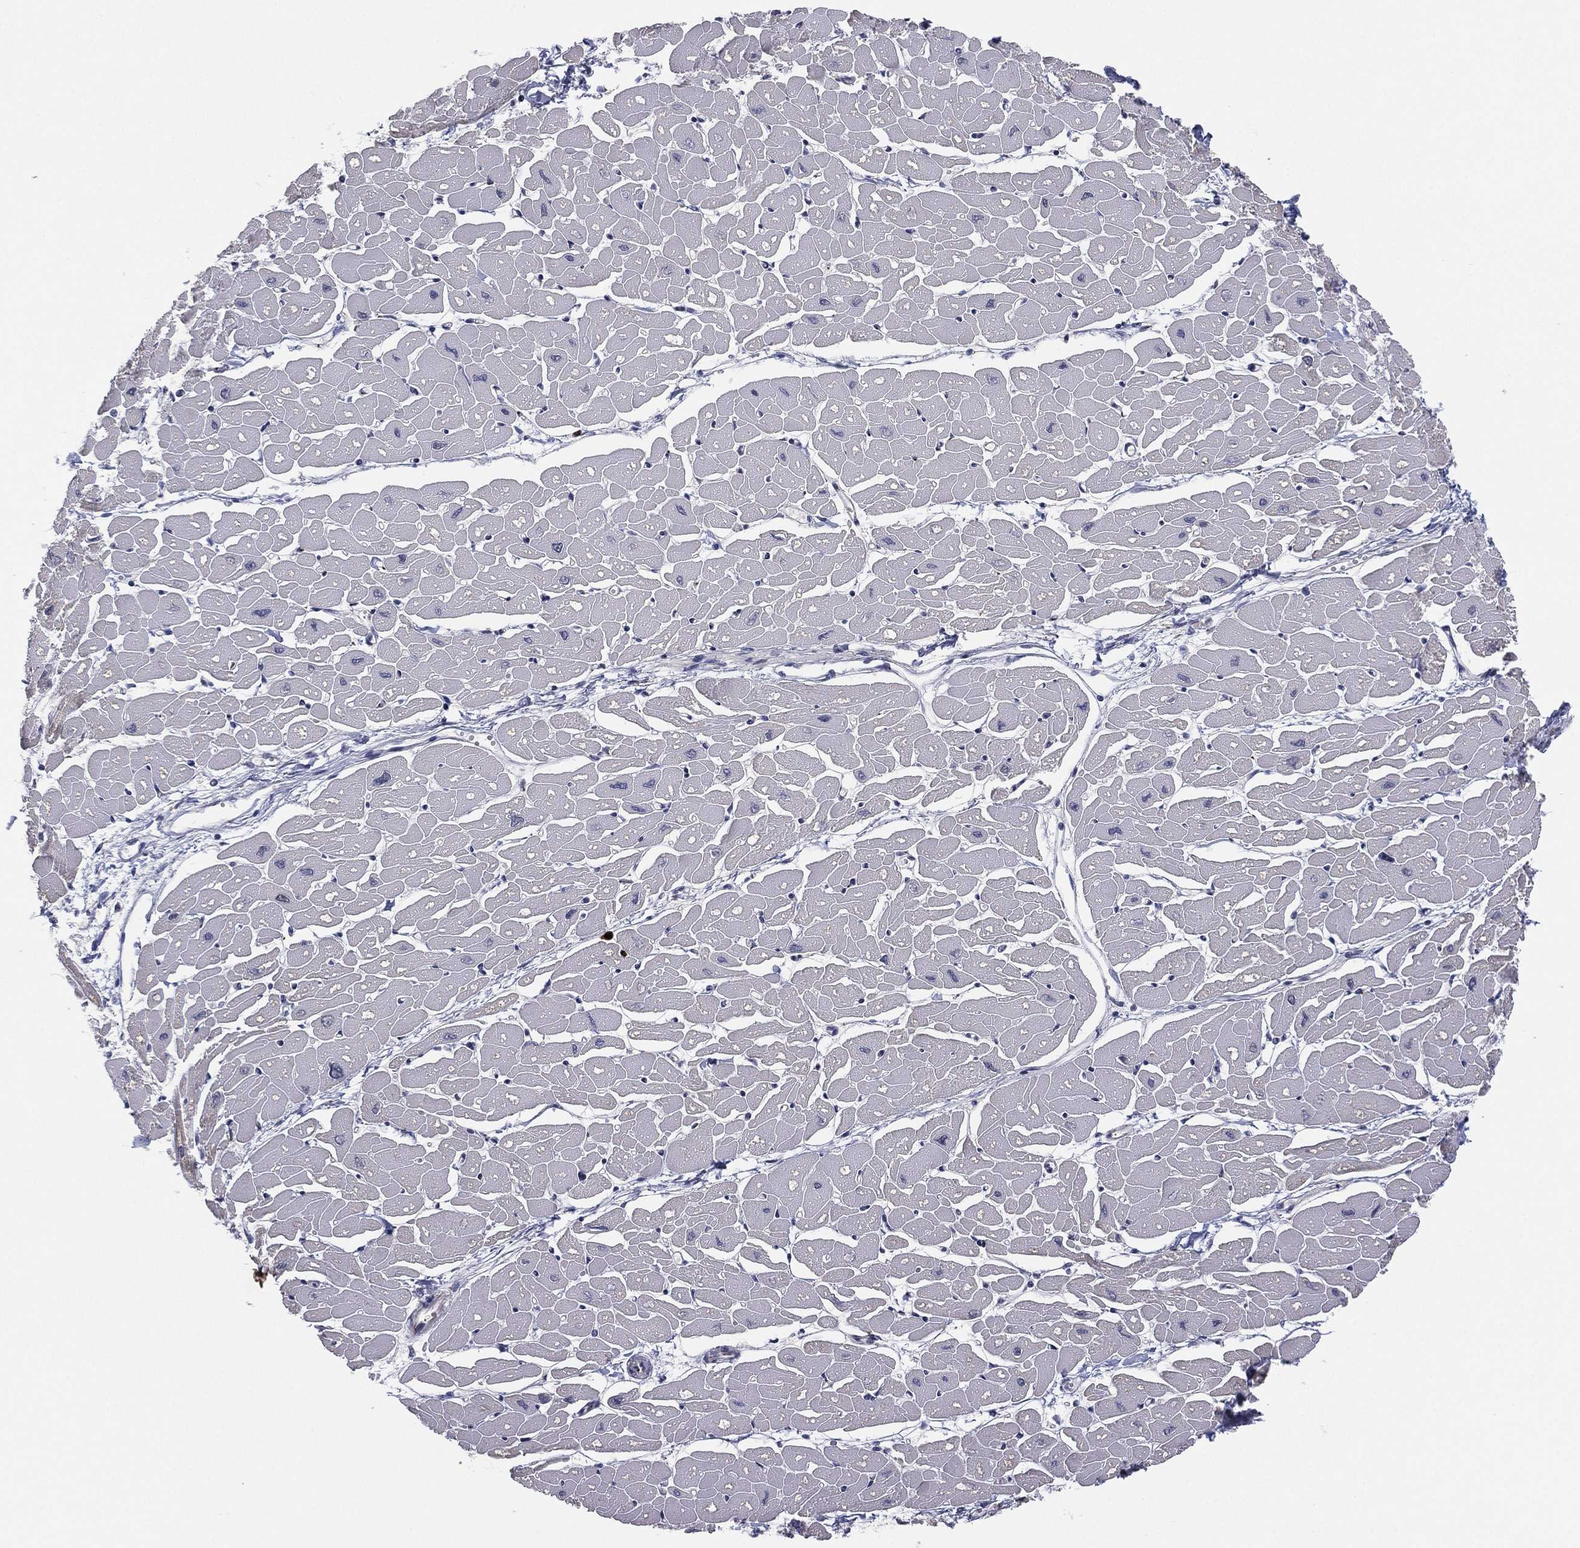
{"staining": {"intensity": "negative", "quantity": "none", "location": "none"}, "tissue": "heart muscle", "cell_type": "Cardiomyocytes", "image_type": "normal", "snomed": [{"axis": "morphology", "description": "Normal tissue, NOS"}, {"axis": "topography", "description": "Heart"}], "caption": "Immunohistochemistry photomicrograph of unremarkable heart muscle: human heart muscle stained with DAB shows no significant protein expression in cardiomyocytes. (DAB (3,3'-diaminobenzidine) immunohistochemistry, high magnification).", "gene": "CD177", "patient": {"sex": "male", "age": 57}}